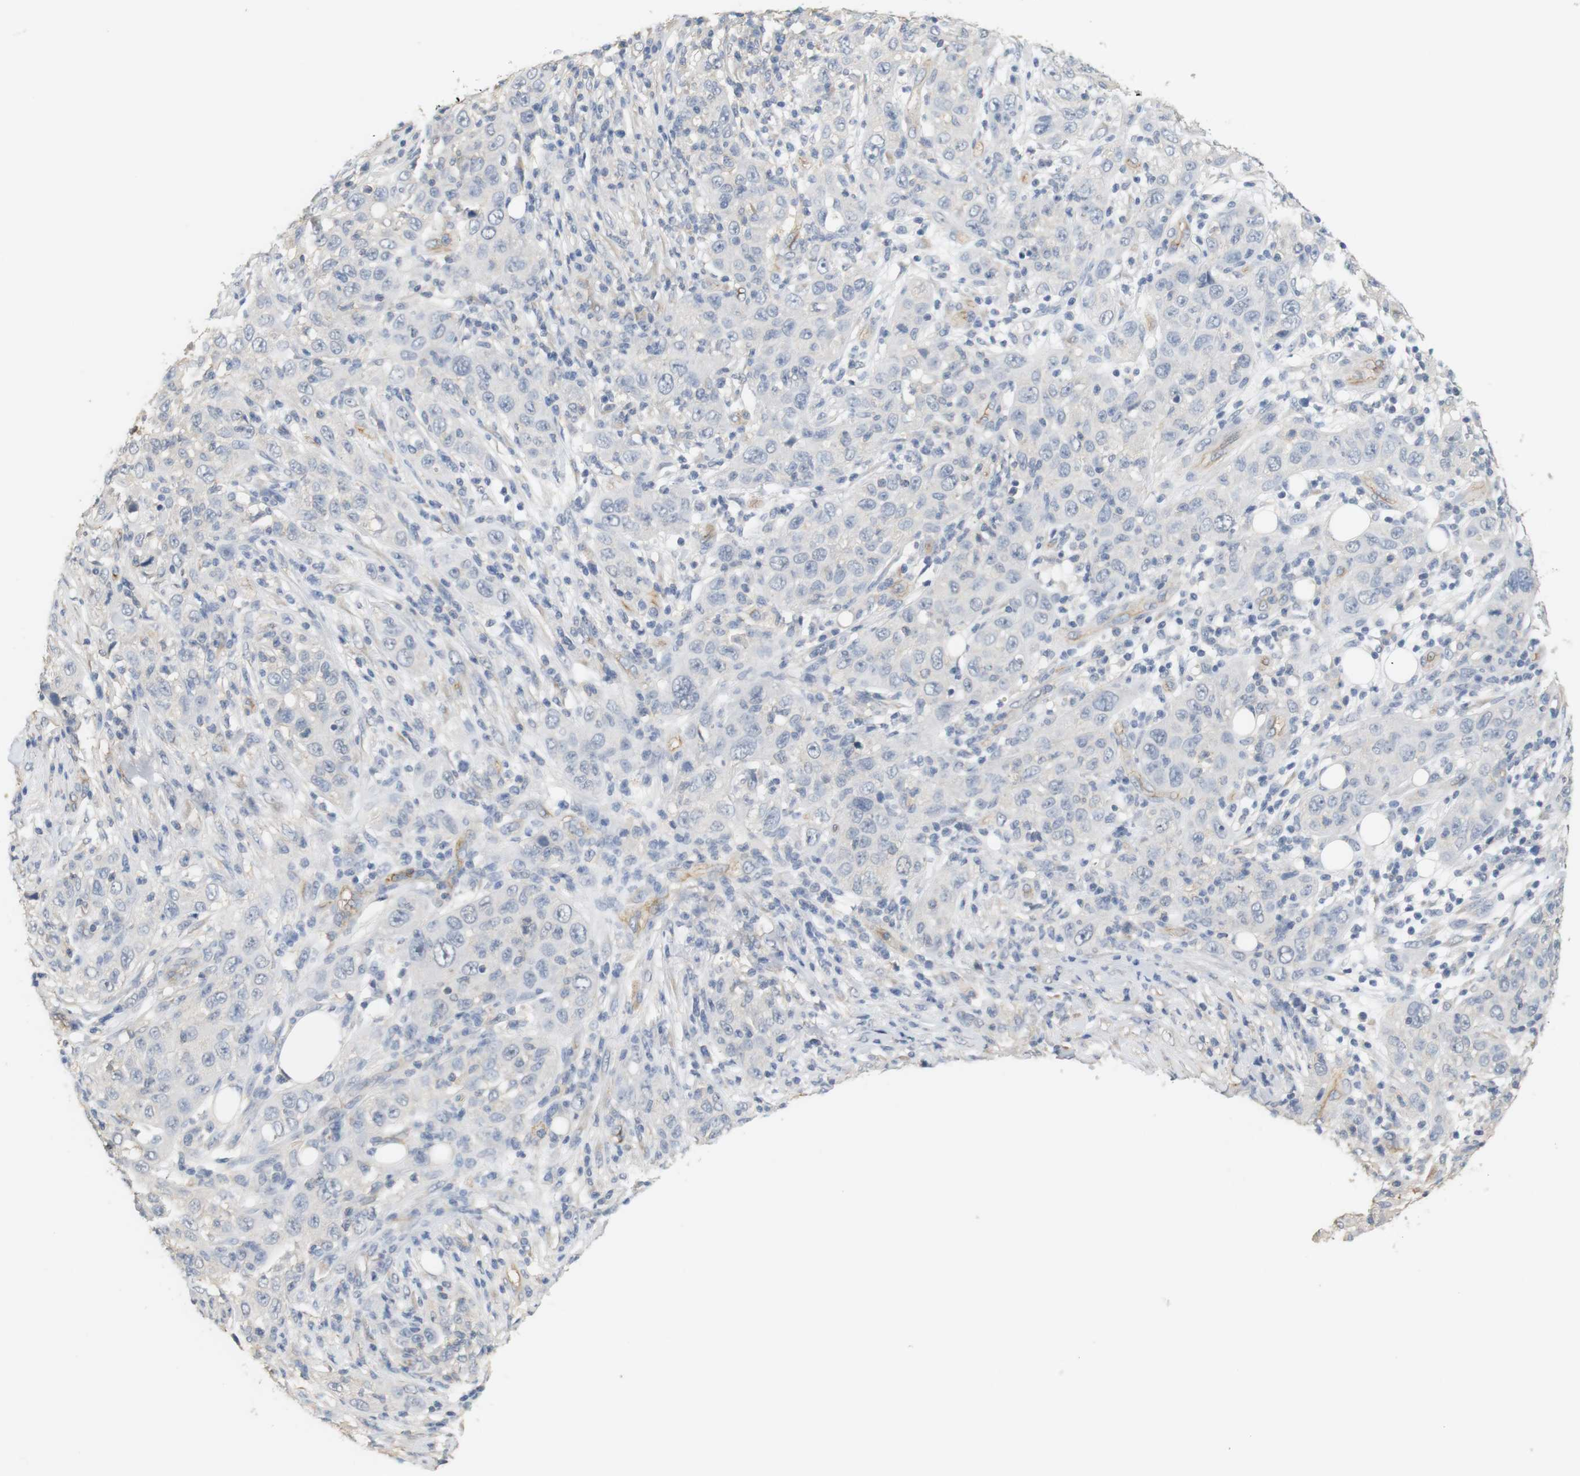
{"staining": {"intensity": "negative", "quantity": "none", "location": "none"}, "tissue": "skin cancer", "cell_type": "Tumor cells", "image_type": "cancer", "snomed": [{"axis": "morphology", "description": "Squamous cell carcinoma, NOS"}, {"axis": "topography", "description": "Skin"}], "caption": "Tumor cells are negative for protein expression in human skin cancer.", "gene": "OSR1", "patient": {"sex": "female", "age": 88}}